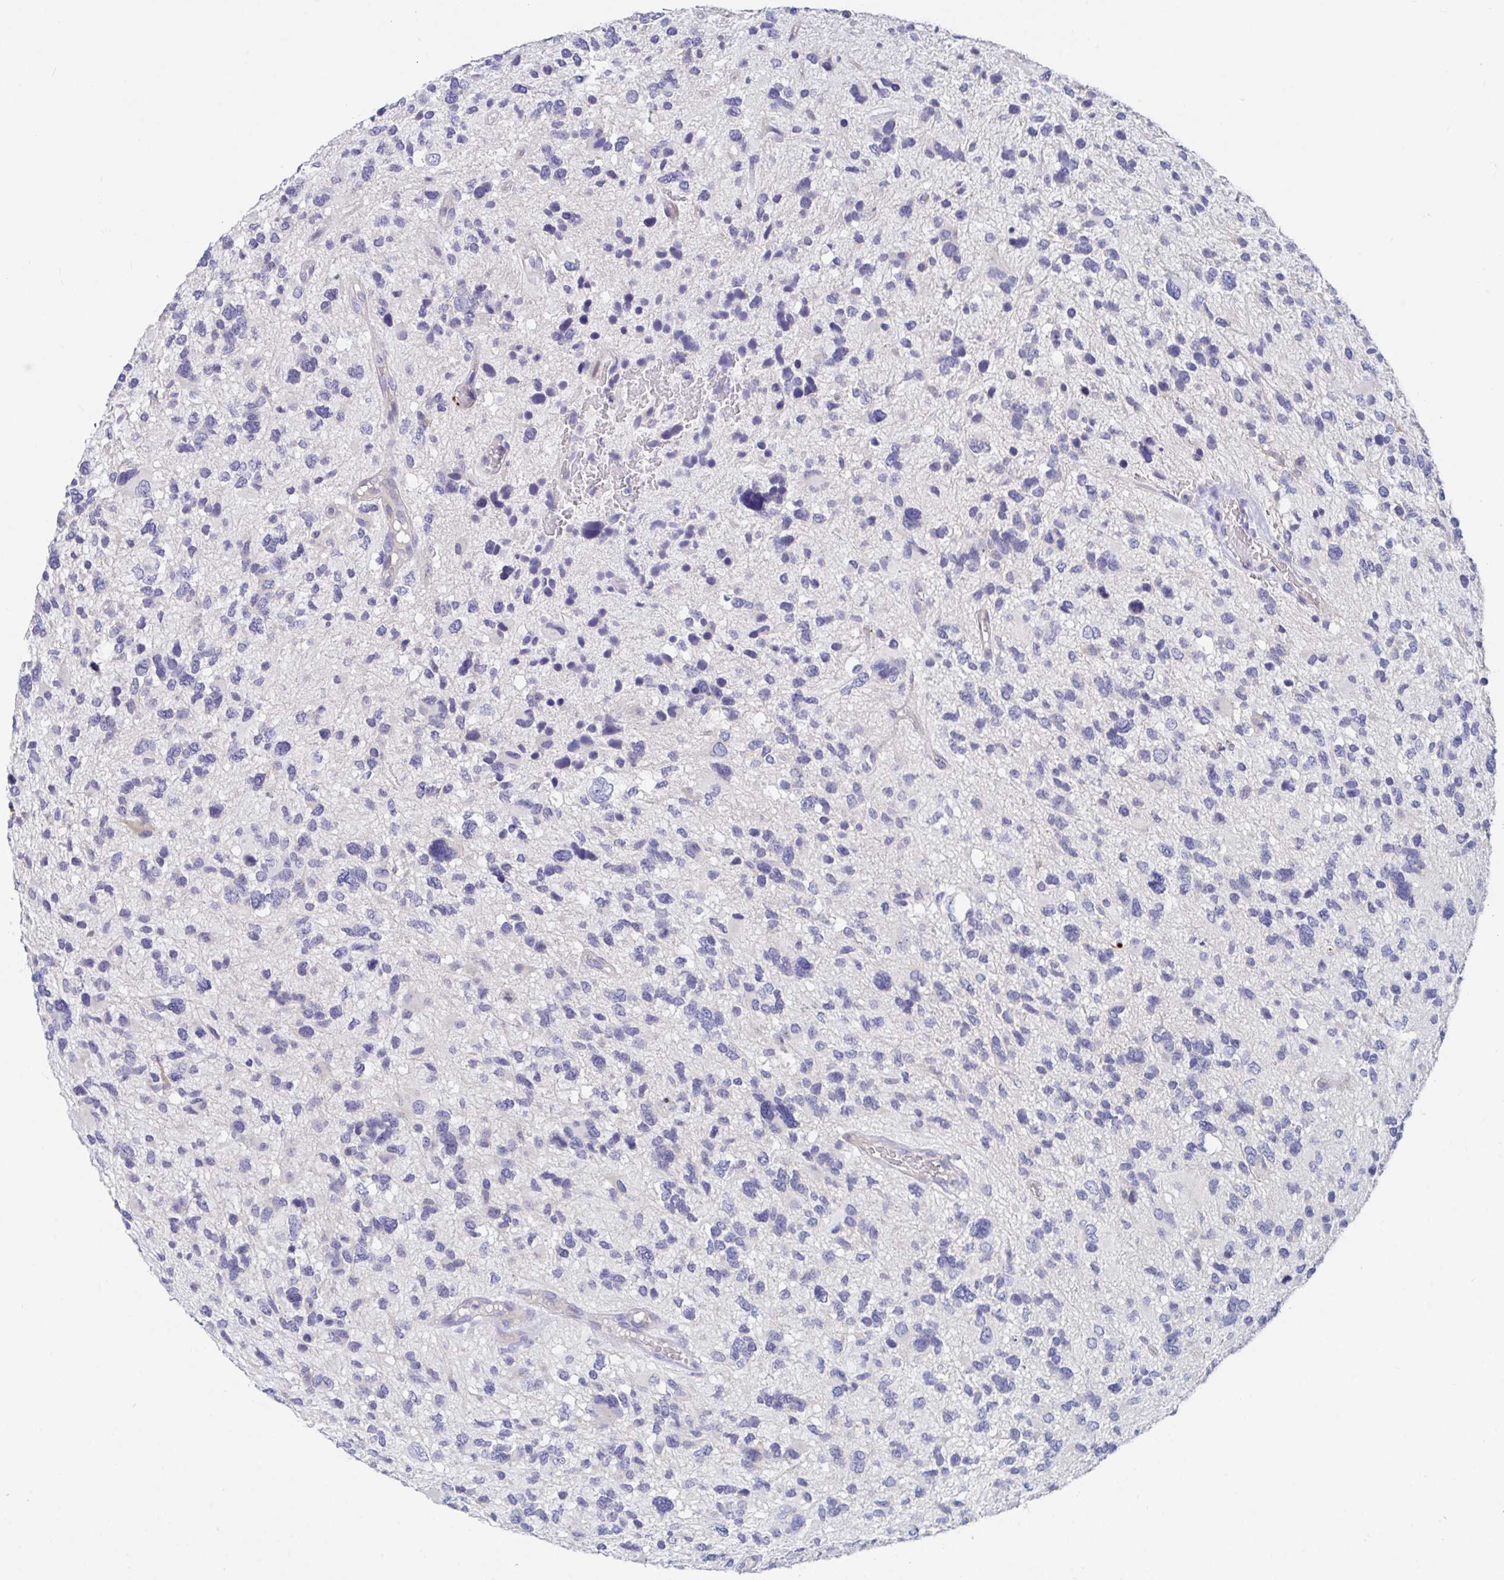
{"staining": {"intensity": "negative", "quantity": "none", "location": "none"}, "tissue": "glioma", "cell_type": "Tumor cells", "image_type": "cancer", "snomed": [{"axis": "morphology", "description": "Glioma, malignant, High grade"}, {"axis": "topography", "description": "Brain"}], "caption": "The micrograph shows no staining of tumor cells in glioma.", "gene": "ZNF561", "patient": {"sex": "female", "age": 11}}